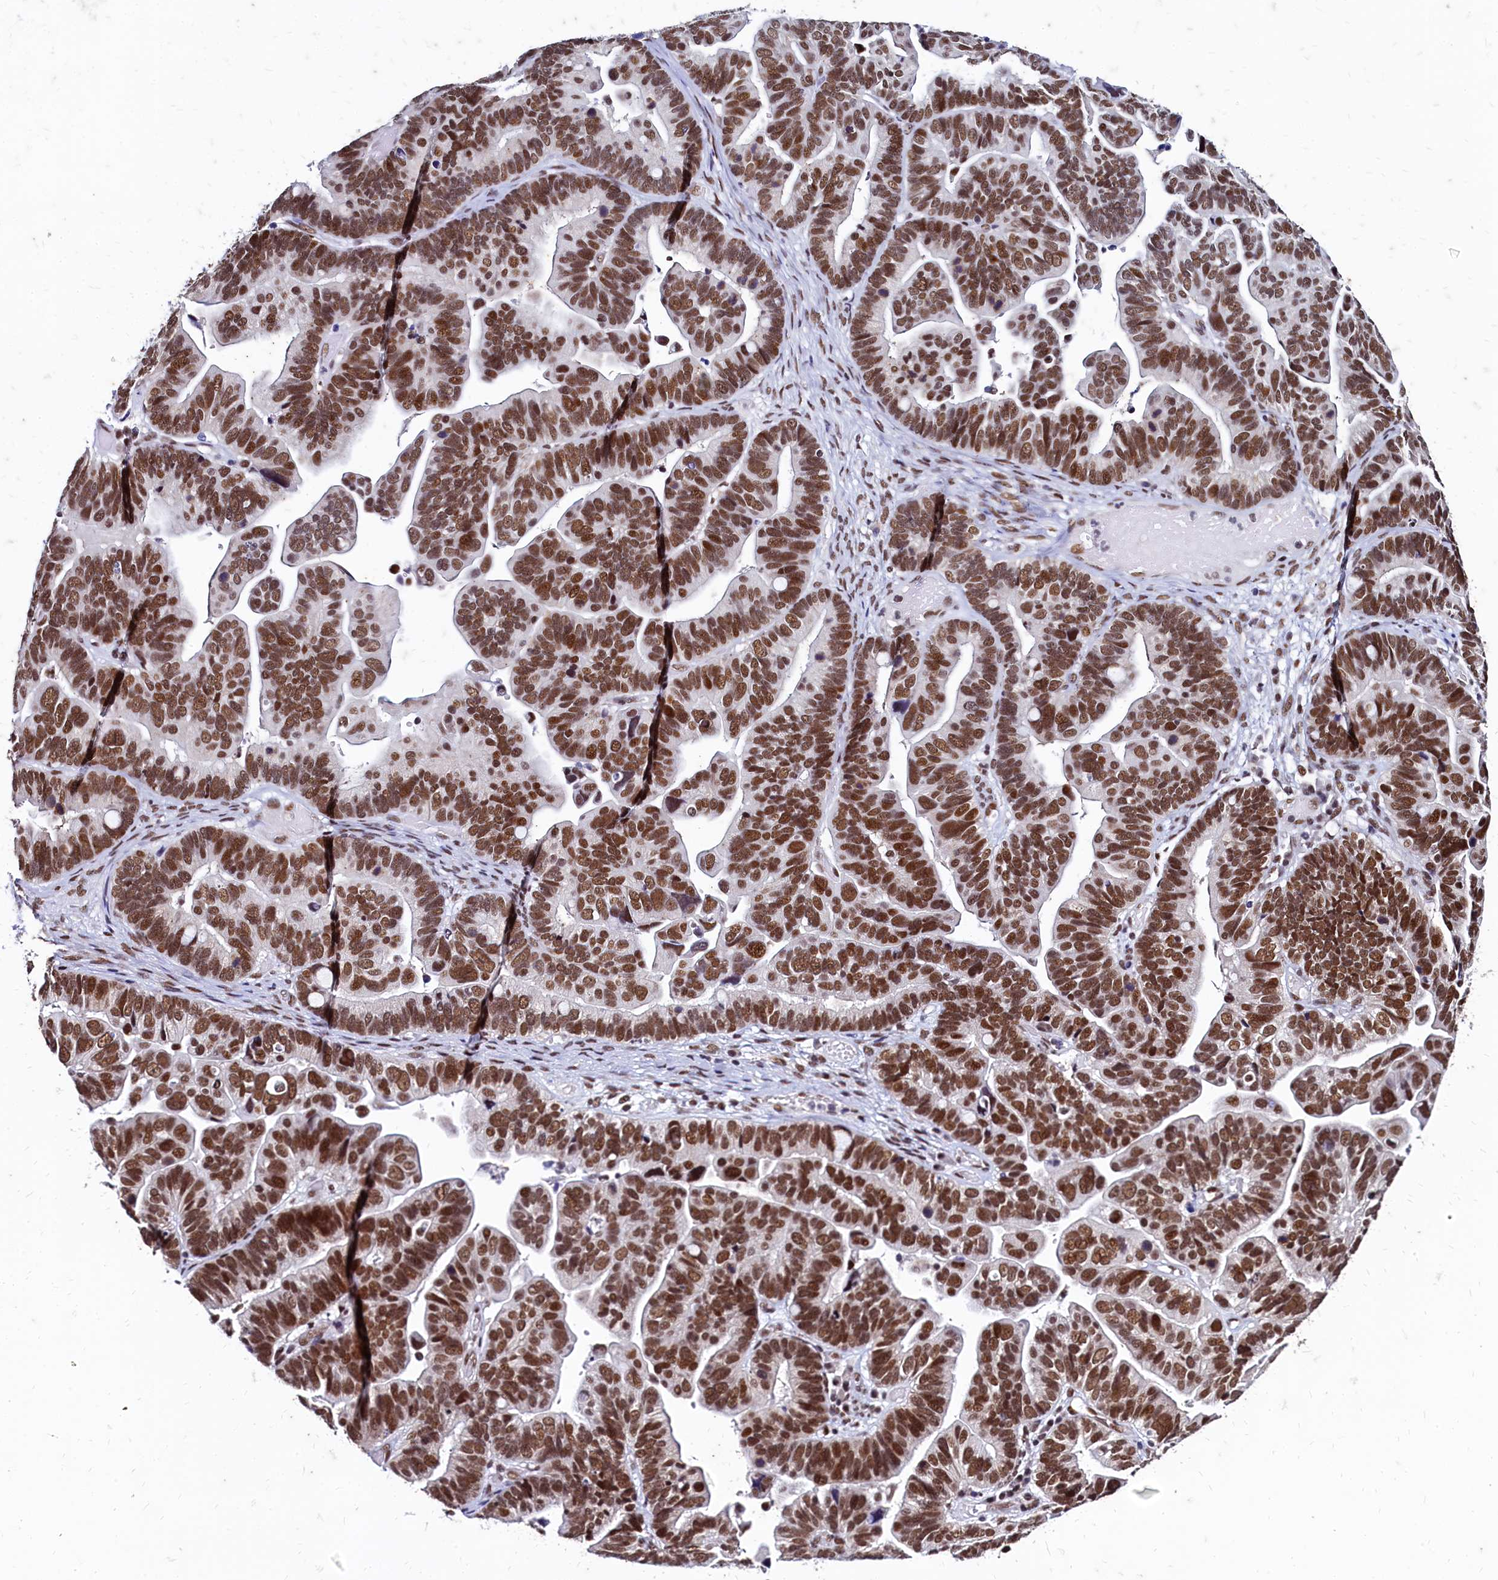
{"staining": {"intensity": "strong", "quantity": ">75%", "location": "nuclear"}, "tissue": "ovarian cancer", "cell_type": "Tumor cells", "image_type": "cancer", "snomed": [{"axis": "morphology", "description": "Cystadenocarcinoma, serous, NOS"}, {"axis": "topography", "description": "Ovary"}], "caption": "Protein positivity by immunohistochemistry shows strong nuclear staining in approximately >75% of tumor cells in serous cystadenocarcinoma (ovarian).", "gene": "CPSF7", "patient": {"sex": "female", "age": 56}}